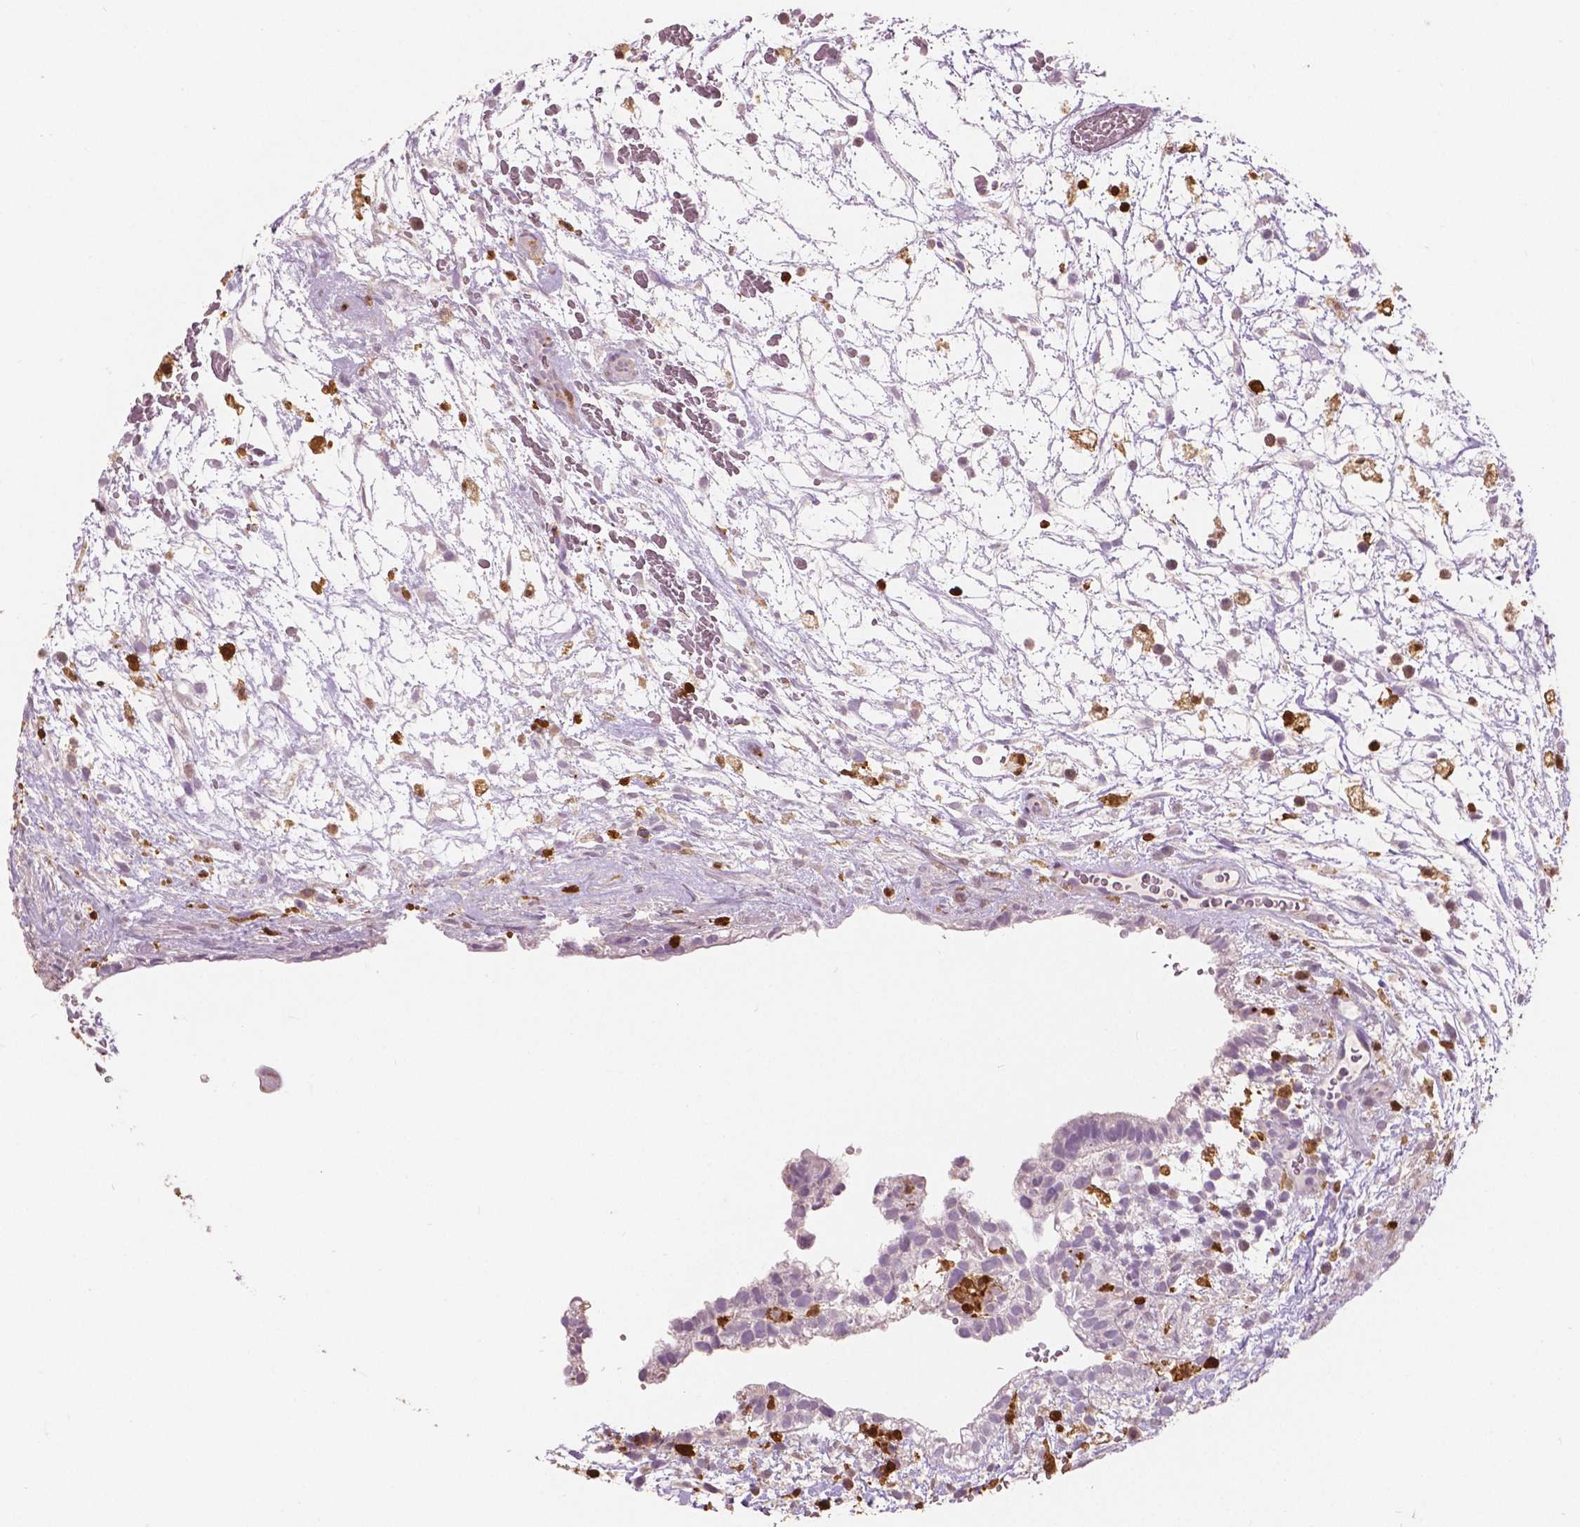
{"staining": {"intensity": "negative", "quantity": "none", "location": "none"}, "tissue": "testis cancer", "cell_type": "Tumor cells", "image_type": "cancer", "snomed": [{"axis": "morphology", "description": "Normal tissue, NOS"}, {"axis": "morphology", "description": "Carcinoma, Embryonal, NOS"}, {"axis": "topography", "description": "Testis"}], "caption": "A histopathology image of testis embryonal carcinoma stained for a protein shows no brown staining in tumor cells.", "gene": "S100A4", "patient": {"sex": "male", "age": 32}}